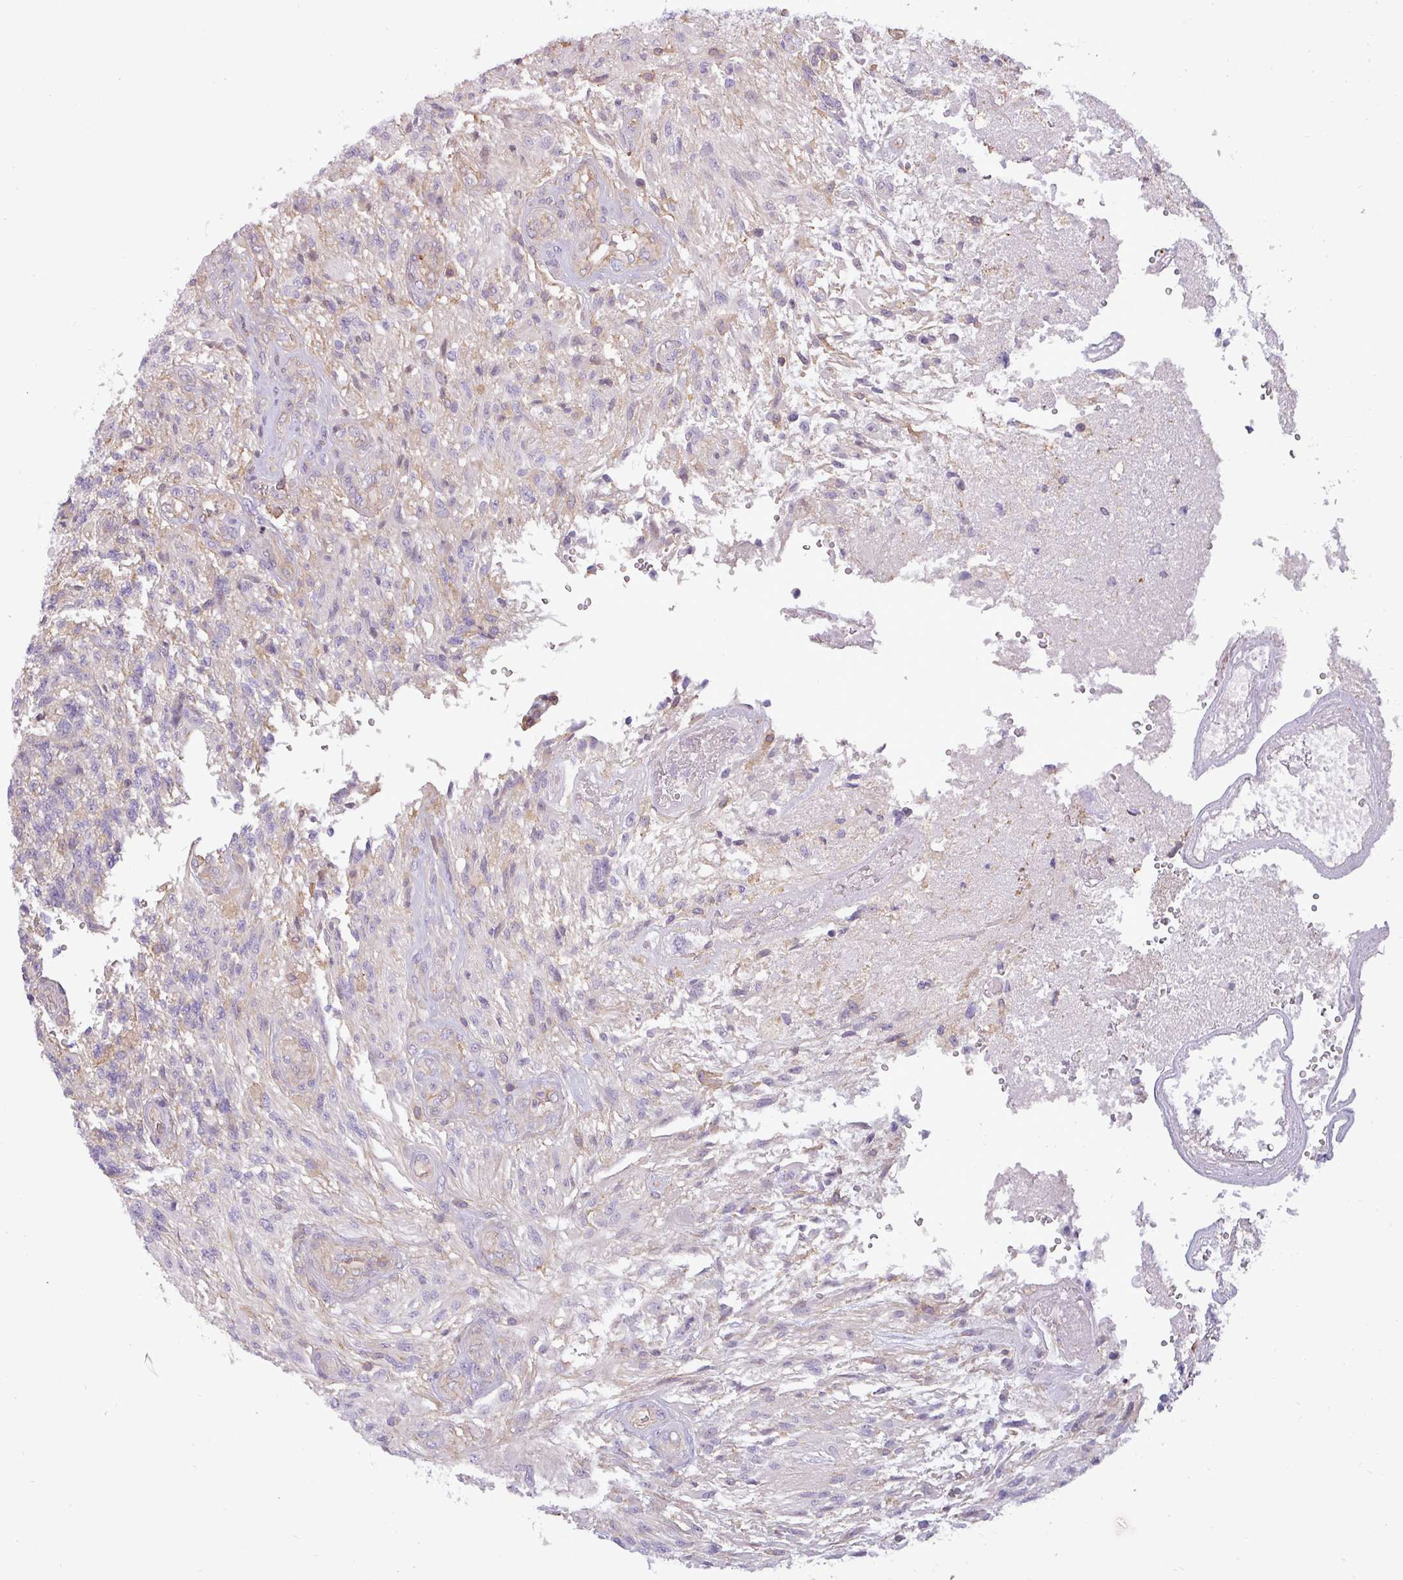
{"staining": {"intensity": "negative", "quantity": "none", "location": "none"}, "tissue": "glioma", "cell_type": "Tumor cells", "image_type": "cancer", "snomed": [{"axis": "morphology", "description": "Glioma, malignant, High grade"}, {"axis": "topography", "description": "Brain"}], "caption": "DAB immunohistochemical staining of malignant glioma (high-grade) displays no significant expression in tumor cells.", "gene": "ZNF835", "patient": {"sex": "male", "age": 56}}